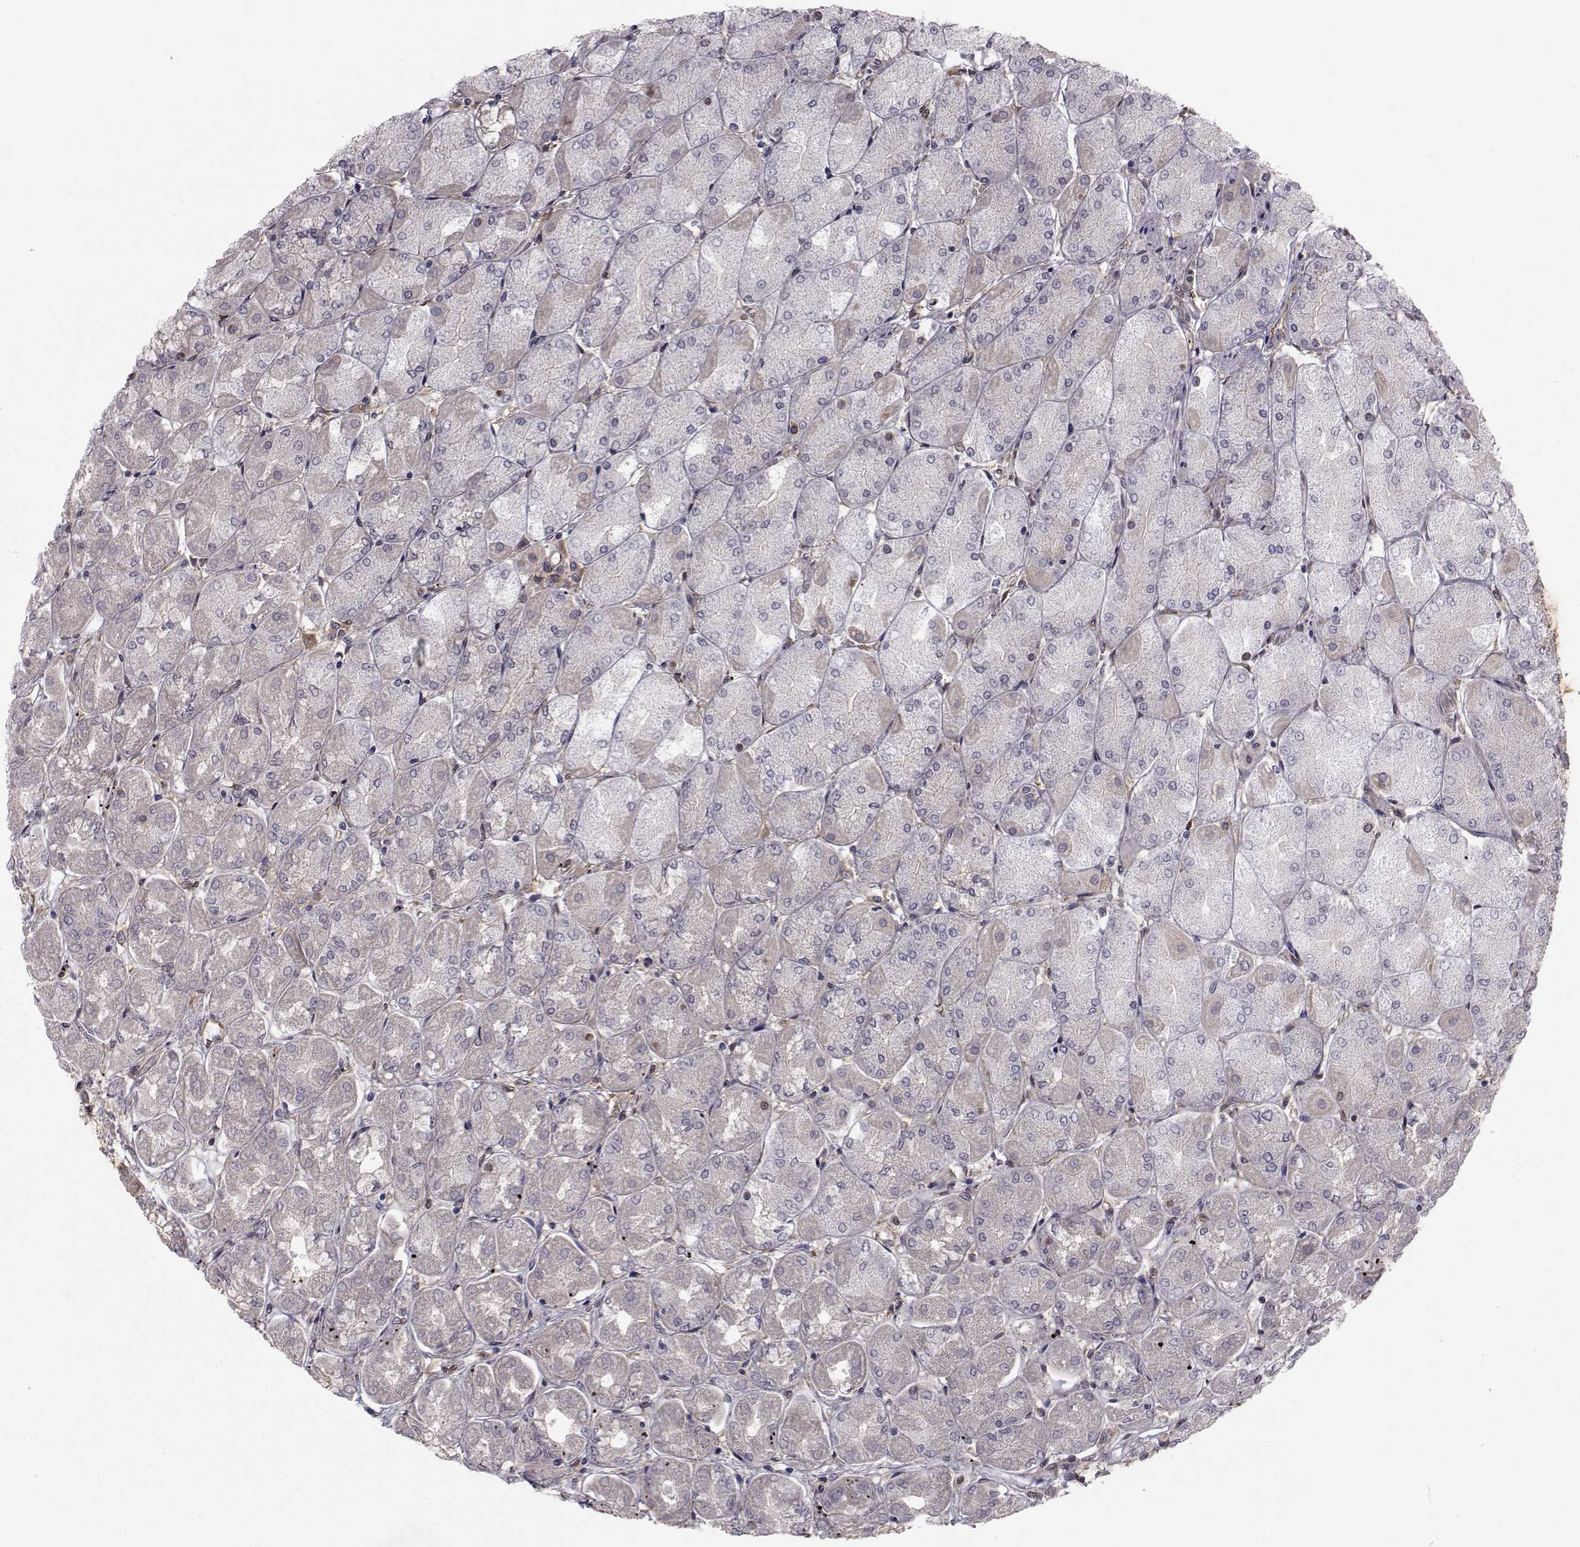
{"staining": {"intensity": "moderate", "quantity": "25%-75%", "location": "cytoplasmic/membranous"}, "tissue": "stomach", "cell_type": "Glandular cells", "image_type": "normal", "snomed": [{"axis": "morphology", "description": "Normal tissue, NOS"}, {"axis": "topography", "description": "Stomach, upper"}], "caption": "Brown immunohistochemical staining in unremarkable human stomach exhibits moderate cytoplasmic/membranous staining in approximately 25%-75% of glandular cells.", "gene": "TRIP10", "patient": {"sex": "male", "age": 60}}